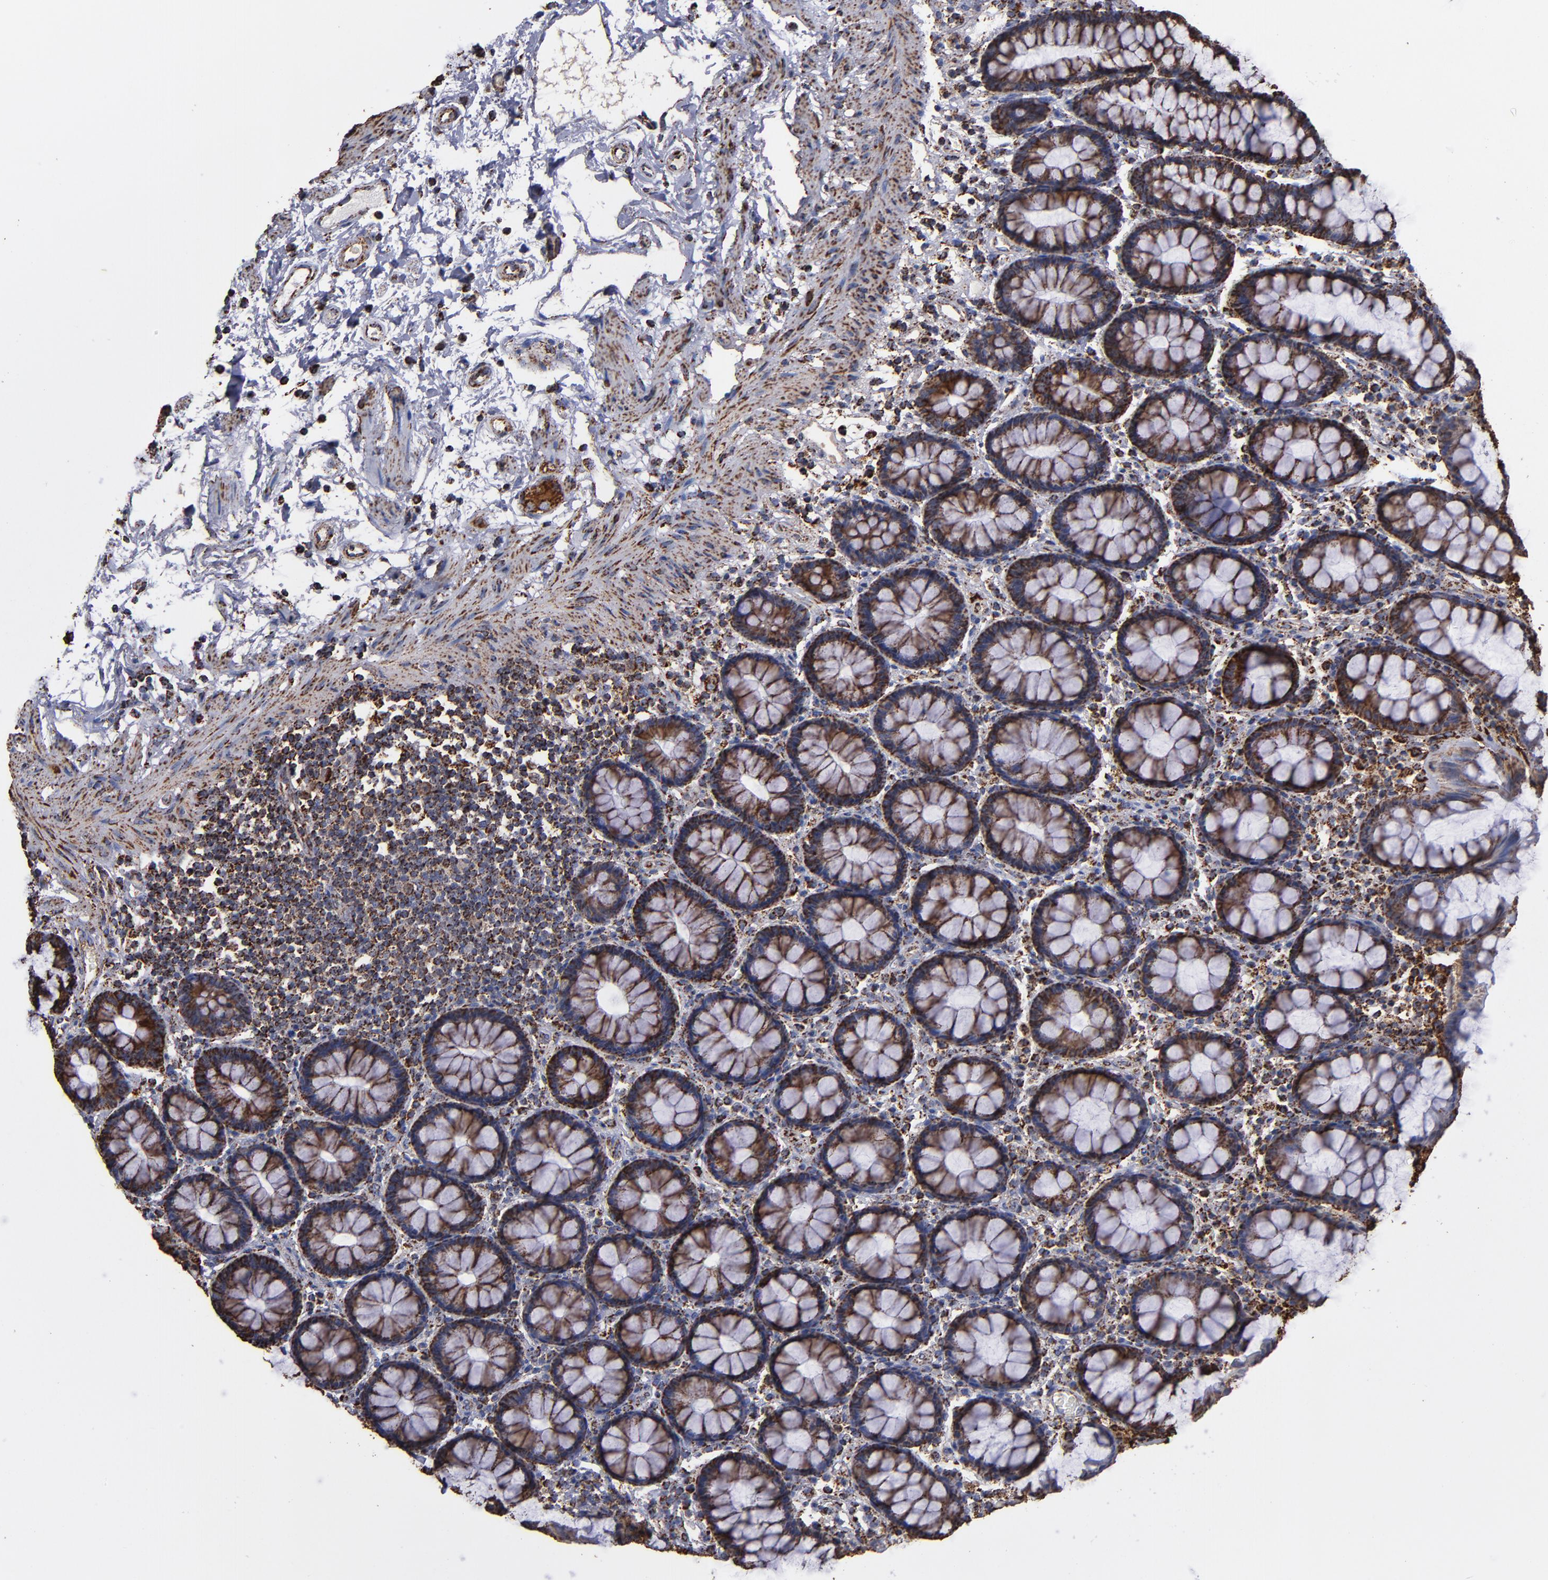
{"staining": {"intensity": "moderate", "quantity": ">75%", "location": "cytoplasmic/membranous"}, "tissue": "rectum", "cell_type": "Glandular cells", "image_type": "normal", "snomed": [{"axis": "morphology", "description": "Normal tissue, NOS"}, {"axis": "topography", "description": "Rectum"}], "caption": "The photomicrograph displays staining of normal rectum, revealing moderate cytoplasmic/membranous protein staining (brown color) within glandular cells.", "gene": "SOD2", "patient": {"sex": "male", "age": 92}}